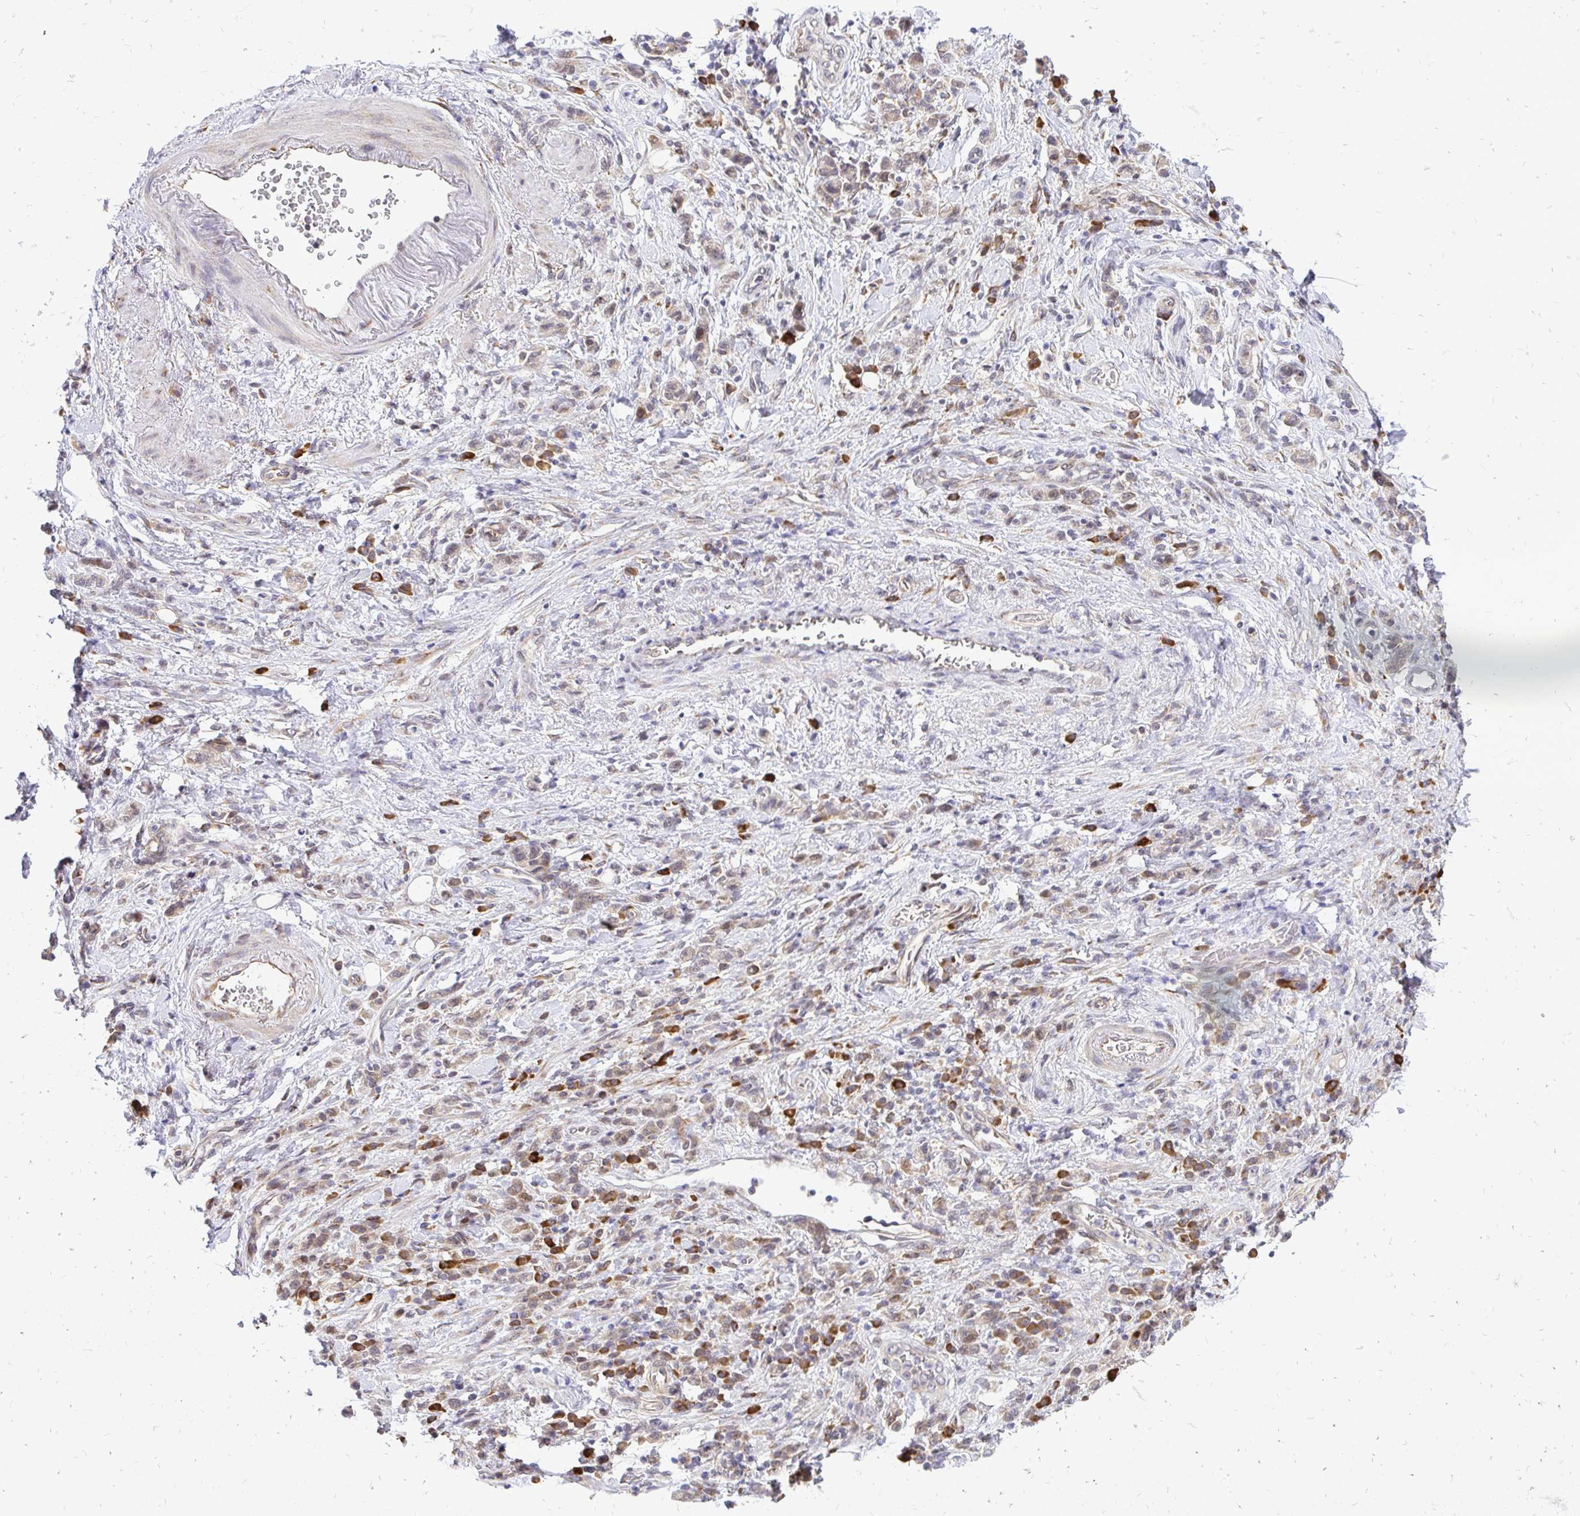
{"staining": {"intensity": "moderate", "quantity": "25%-75%", "location": "cytoplasmic/membranous"}, "tissue": "stomach cancer", "cell_type": "Tumor cells", "image_type": "cancer", "snomed": [{"axis": "morphology", "description": "Adenocarcinoma, NOS"}, {"axis": "topography", "description": "Stomach"}], "caption": "Brown immunohistochemical staining in human stomach adenocarcinoma reveals moderate cytoplasmic/membranous staining in approximately 25%-75% of tumor cells. The staining is performed using DAB (3,3'-diaminobenzidine) brown chromogen to label protein expression. The nuclei are counter-stained blue using hematoxylin.", "gene": "NAALAD2", "patient": {"sex": "male", "age": 77}}